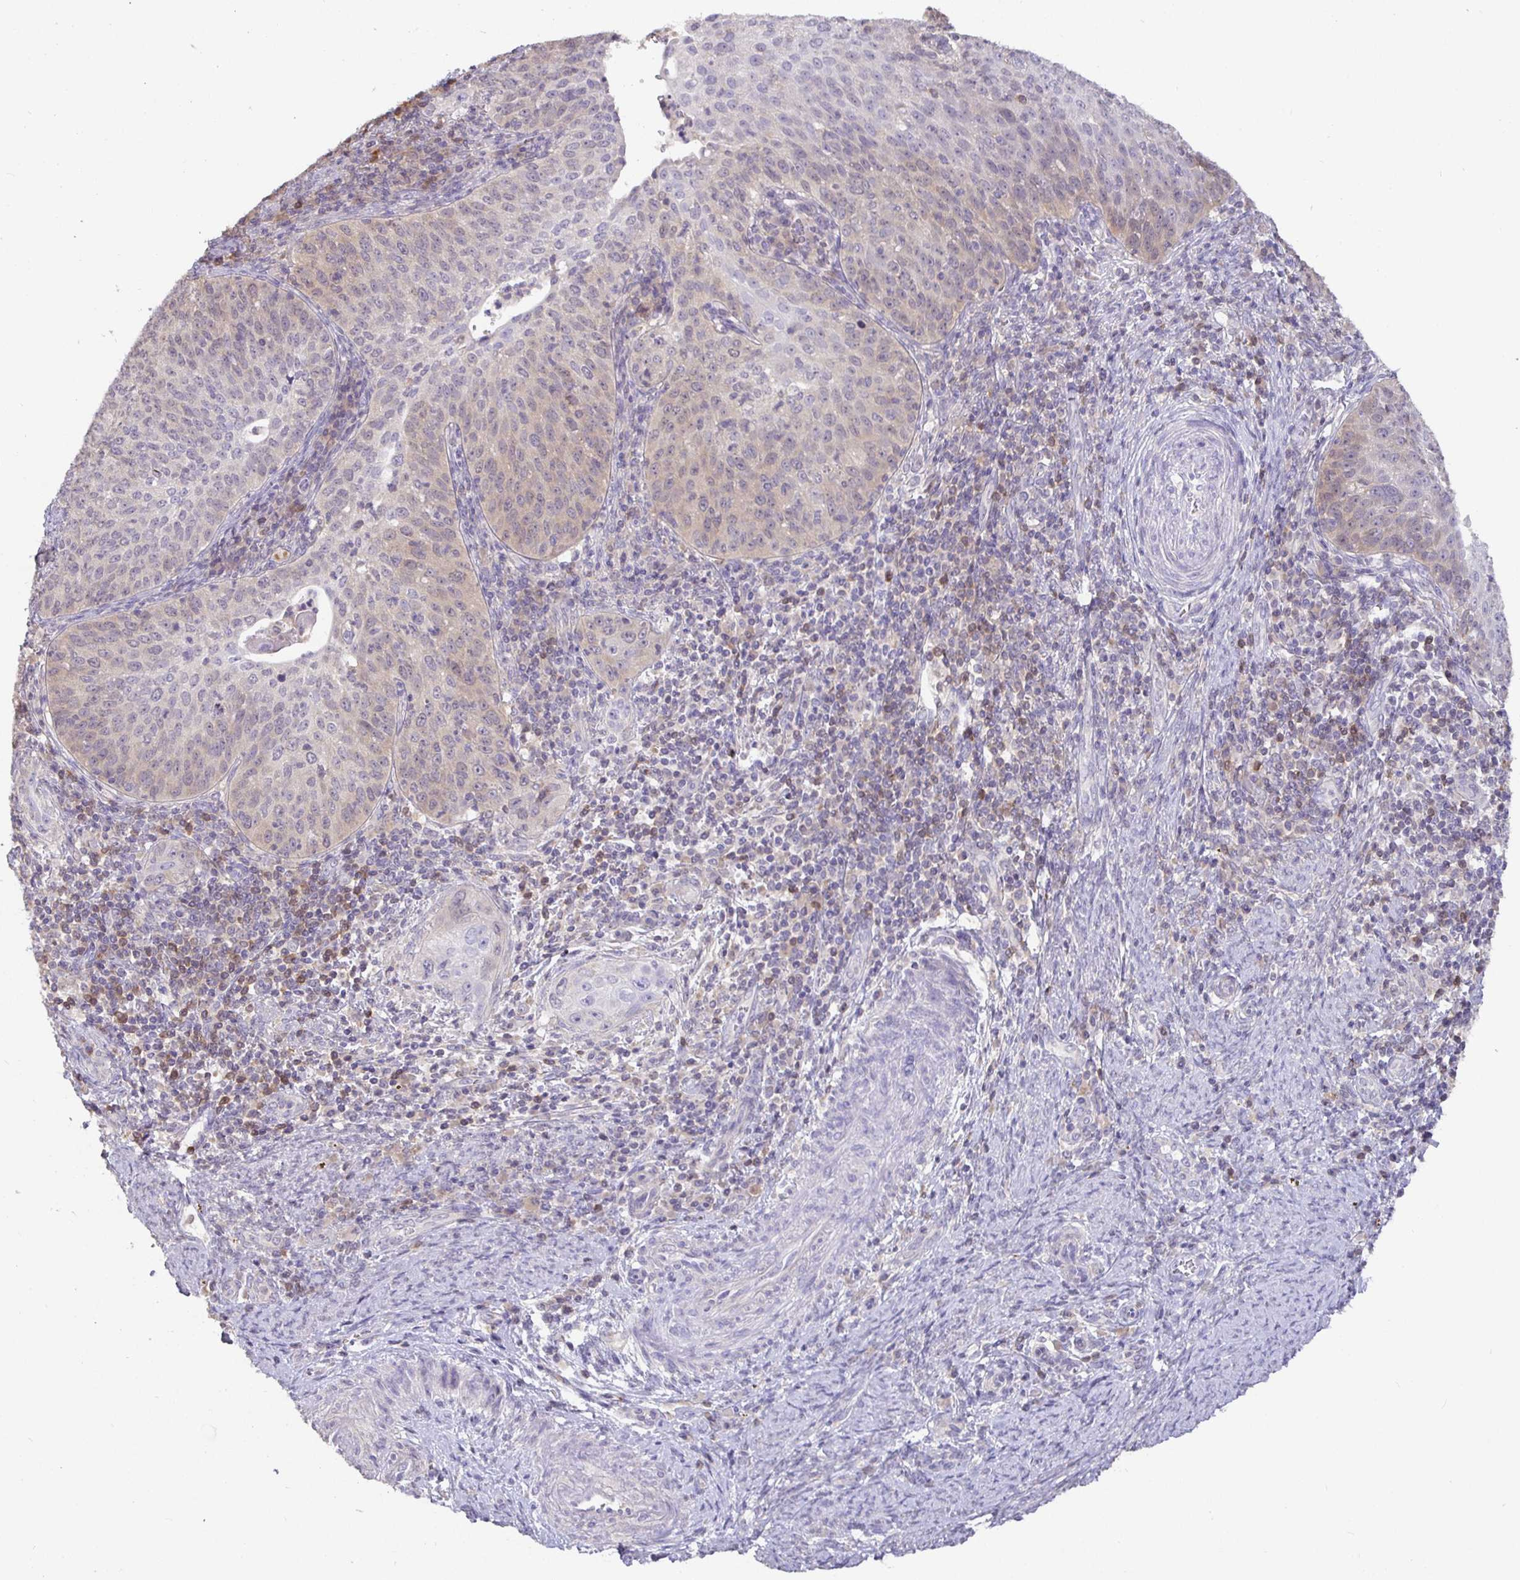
{"staining": {"intensity": "weak", "quantity": "25%-75%", "location": "cytoplasmic/membranous"}, "tissue": "cervical cancer", "cell_type": "Tumor cells", "image_type": "cancer", "snomed": [{"axis": "morphology", "description": "Squamous cell carcinoma, NOS"}, {"axis": "topography", "description": "Cervix"}], "caption": "An image showing weak cytoplasmic/membranous staining in about 25%-75% of tumor cells in cervical cancer (squamous cell carcinoma), as visualized by brown immunohistochemical staining.", "gene": "SHISA4", "patient": {"sex": "female", "age": 30}}